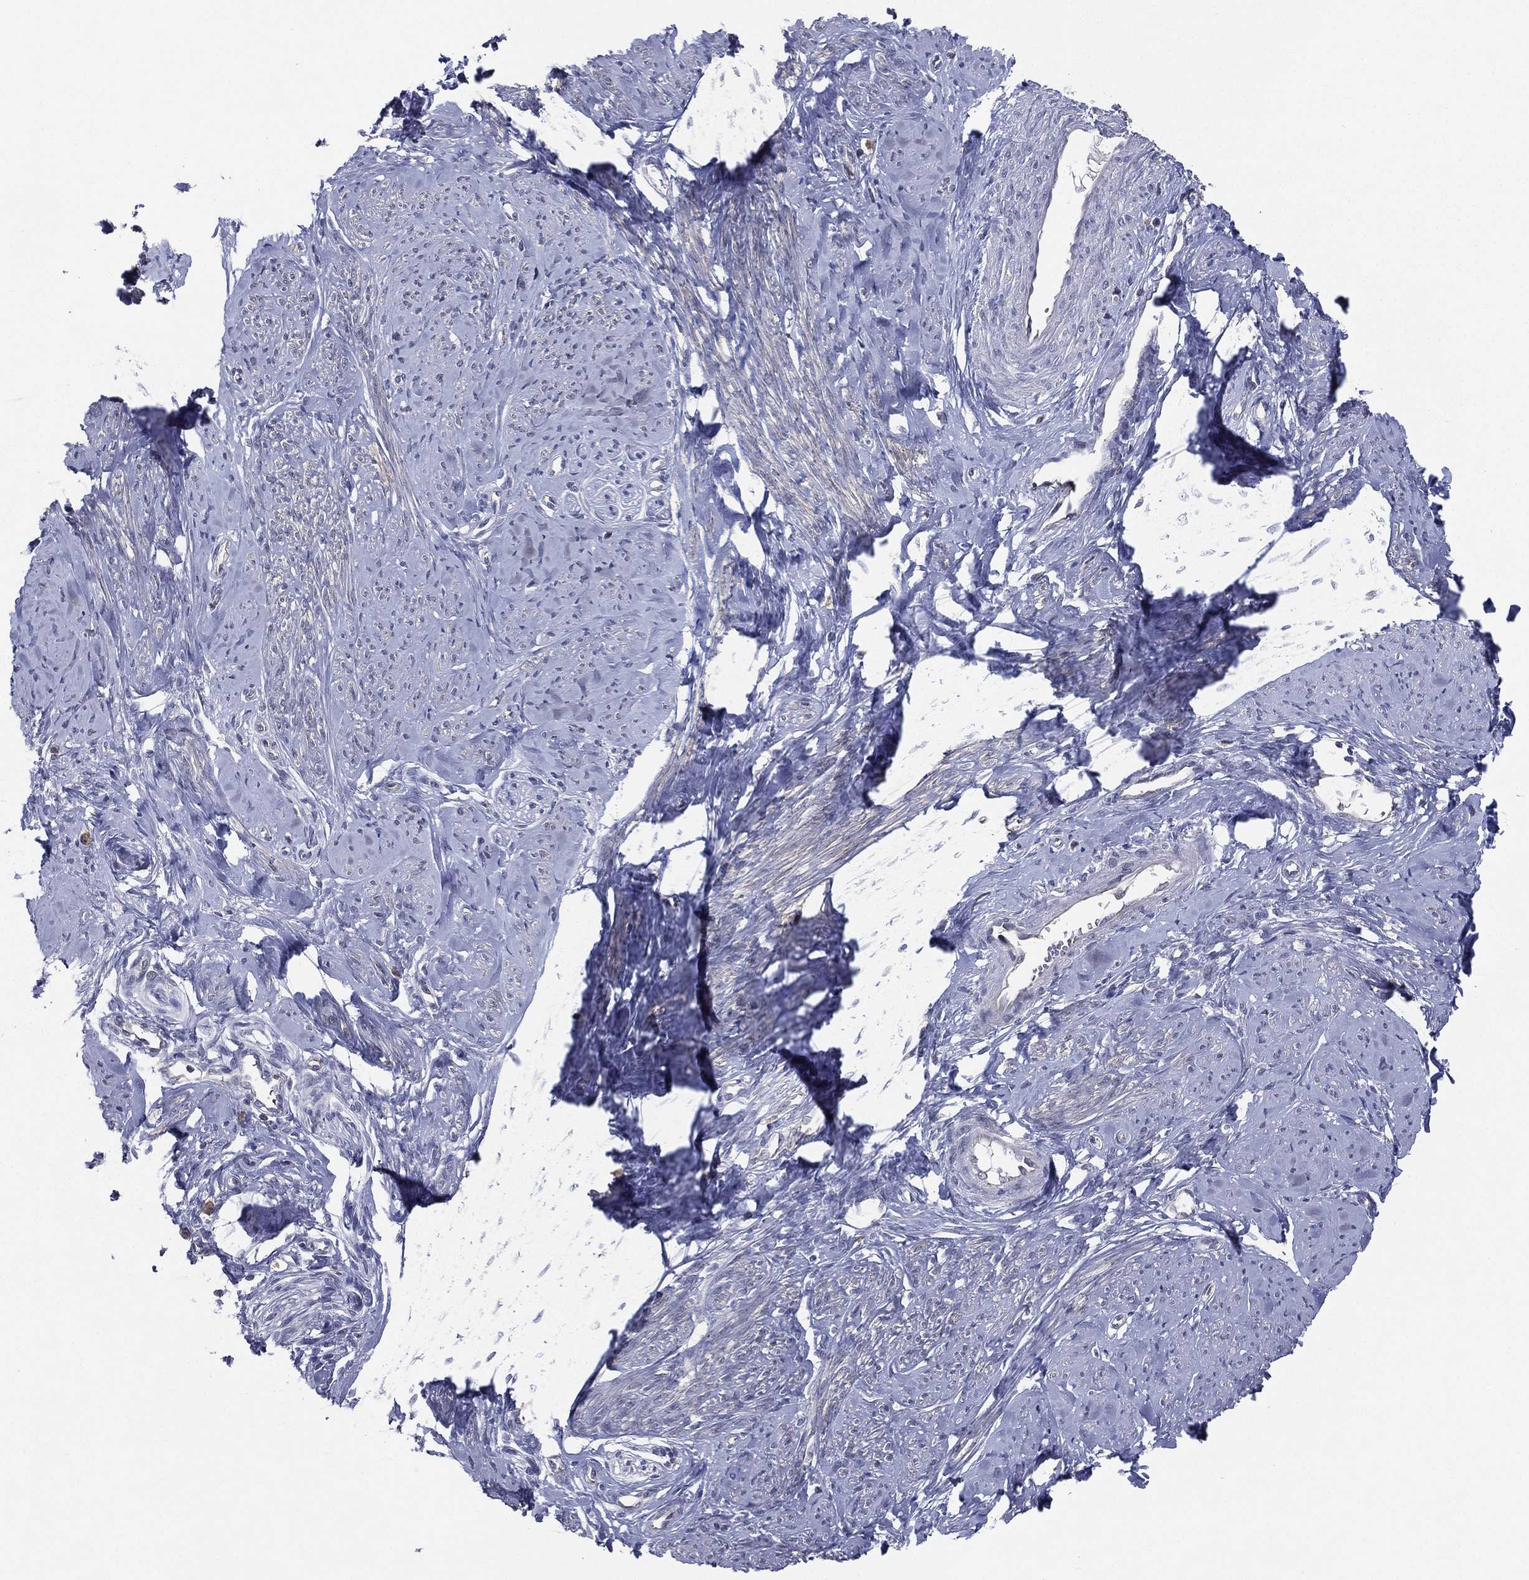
{"staining": {"intensity": "negative", "quantity": "none", "location": "none"}, "tissue": "smooth muscle", "cell_type": "Smooth muscle cells", "image_type": "normal", "snomed": [{"axis": "morphology", "description": "Normal tissue, NOS"}, {"axis": "topography", "description": "Smooth muscle"}], "caption": "Immunohistochemical staining of normal smooth muscle exhibits no significant positivity in smooth muscle cells.", "gene": "KAT14", "patient": {"sex": "female", "age": 48}}